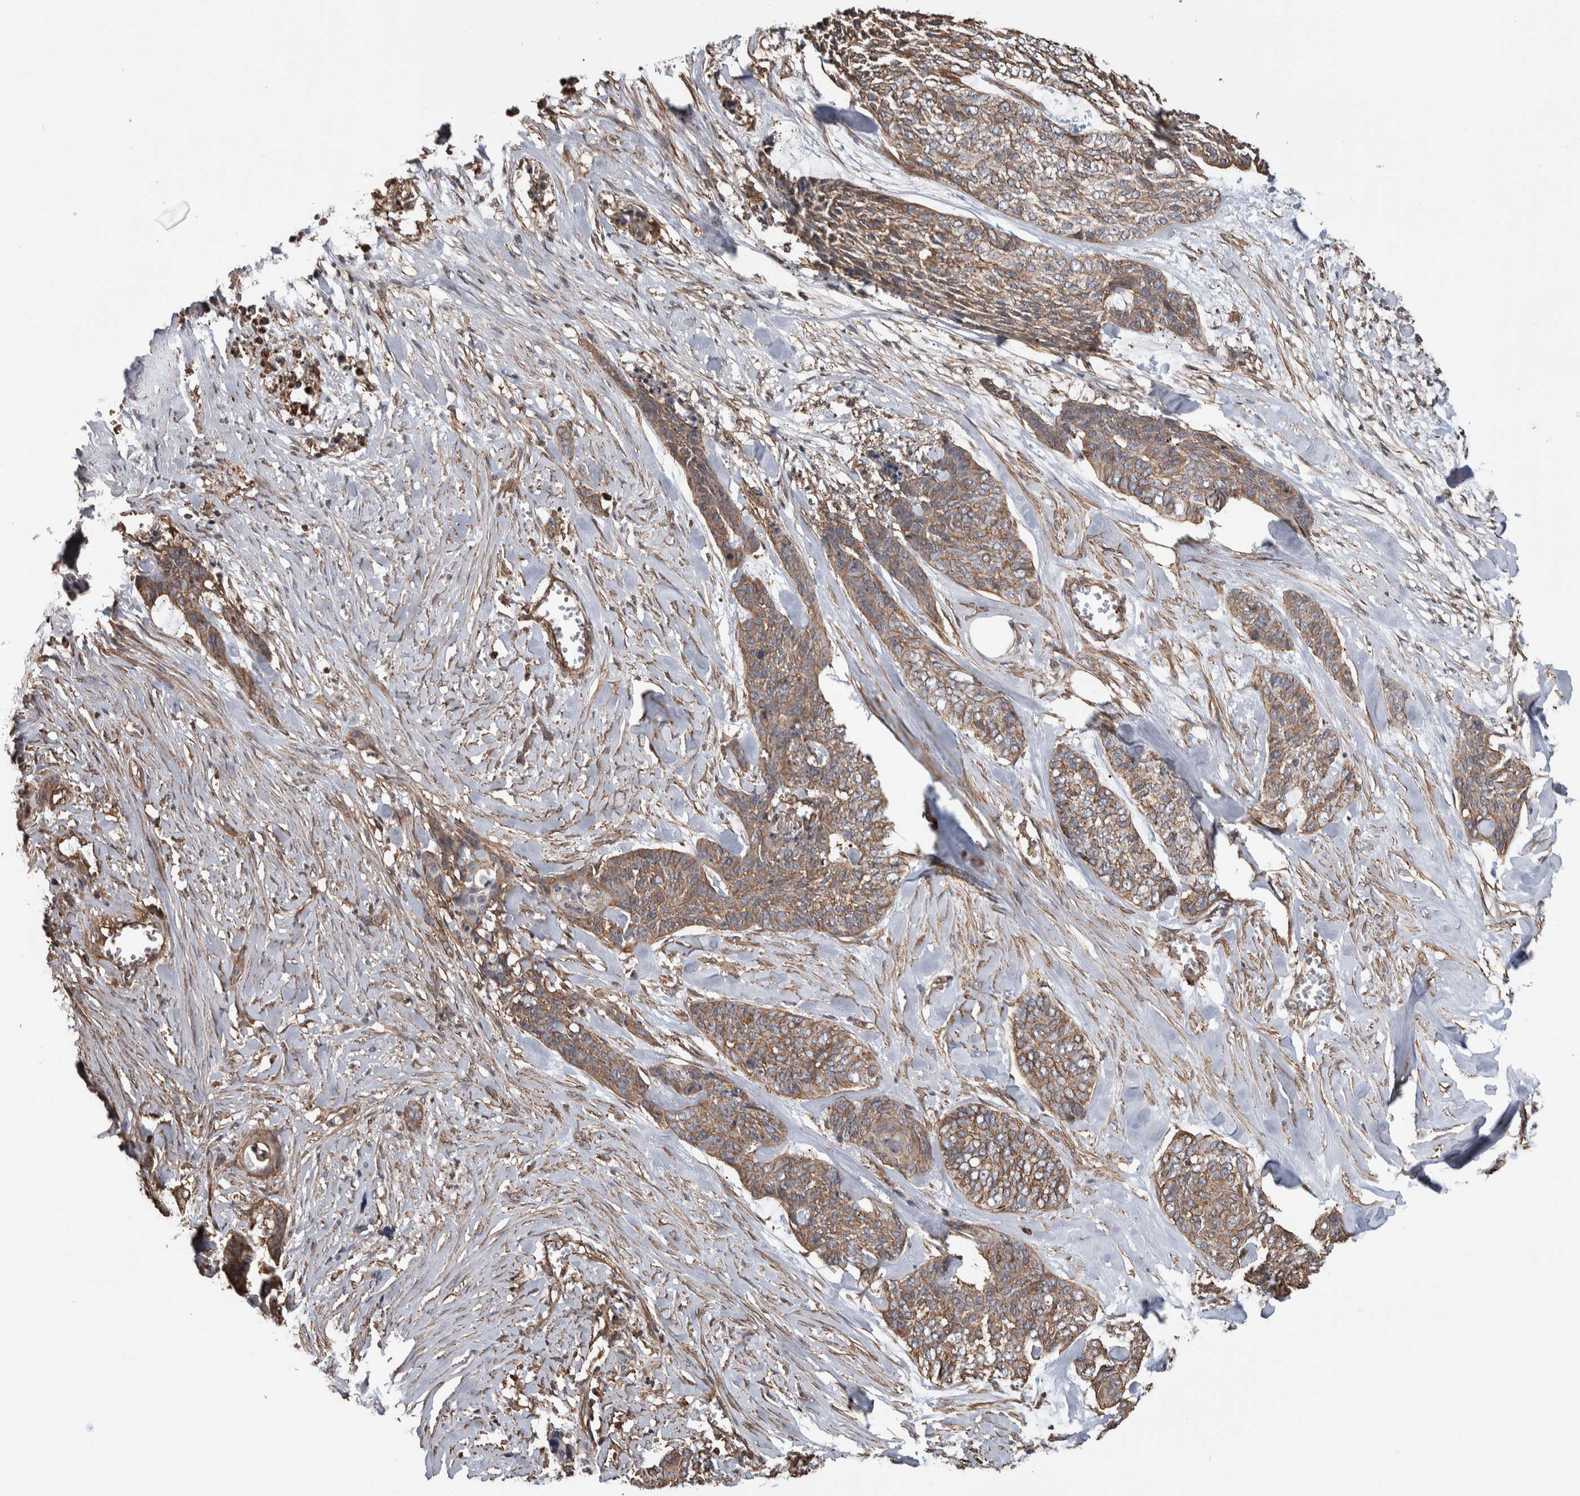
{"staining": {"intensity": "moderate", "quantity": ">75%", "location": "cytoplasmic/membranous"}, "tissue": "skin cancer", "cell_type": "Tumor cells", "image_type": "cancer", "snomed": [{"axis": "morphology", "description": "Basal cell carcinoma"}, {"axis": "topography", "description": "Skin"}], "caption": "Human skin cancer stained with a brown dye shows moderate cytoplasmic/membranous positive expression in approximately >75% of tumor cells.", "gene": "ENPP2", "patient": {"sex": "female", "age": 64}}